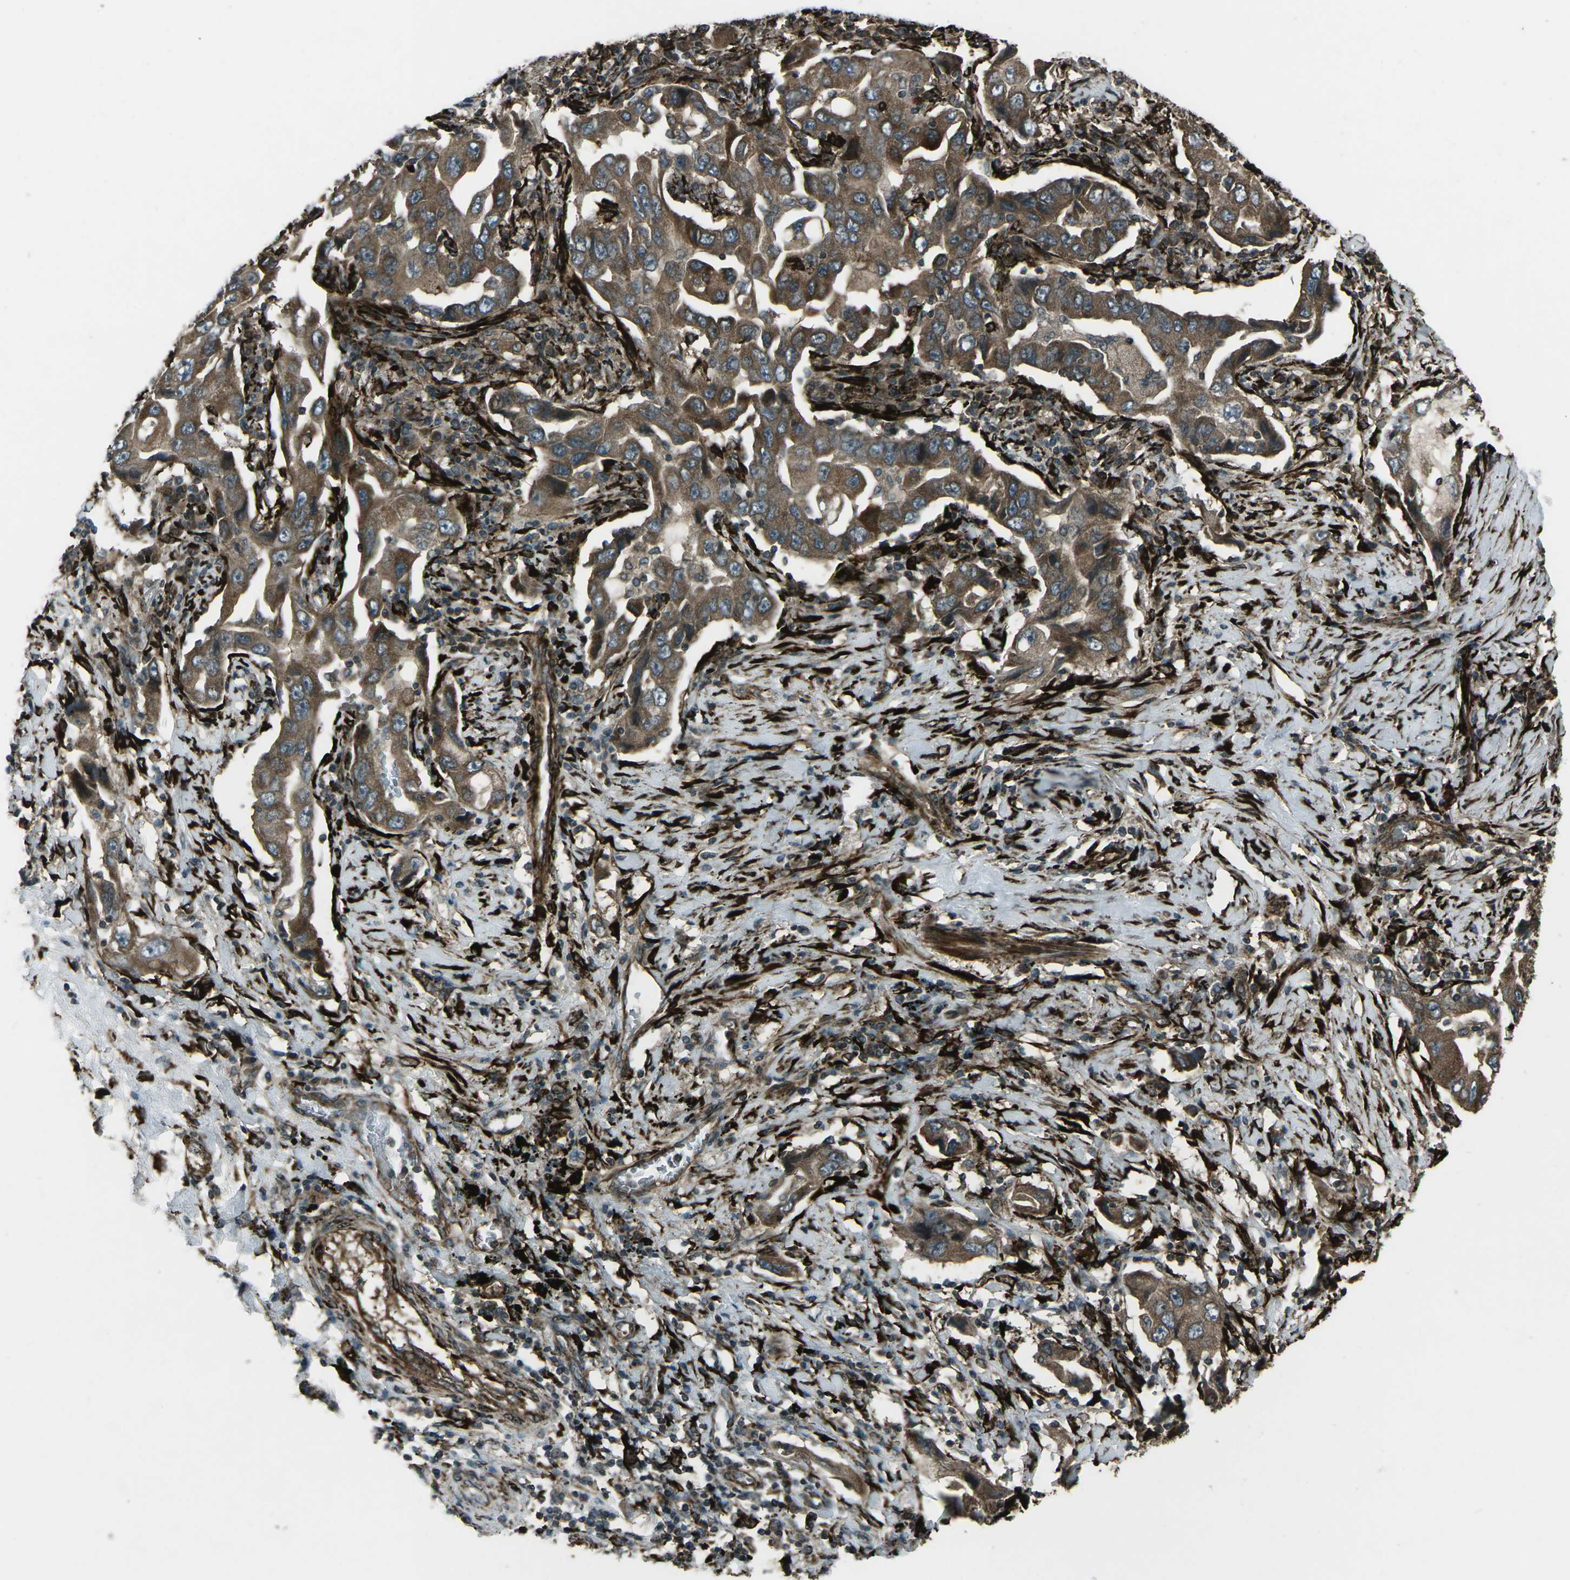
{"staining": {"intensity": "moderate", "quantity": ">75%", "location": "cytoplasmic/membranous"}, "tissue": "lung cancer", "cell_type": "Tumor cells", "image_type": "cancer", "snomed": [{"axis": "morphology", "description": "Adenocarcinoma, NOS"}, {"axis": "topography", "description": "Lung"}], "caption": "Protein analysis of lung cancer tissue exhibits moderate cytoplasmic/membranous staining in about >75% of tumor cells.", "gene": "LSMEM1", "patient": {"sex": "female", "age": 65}}